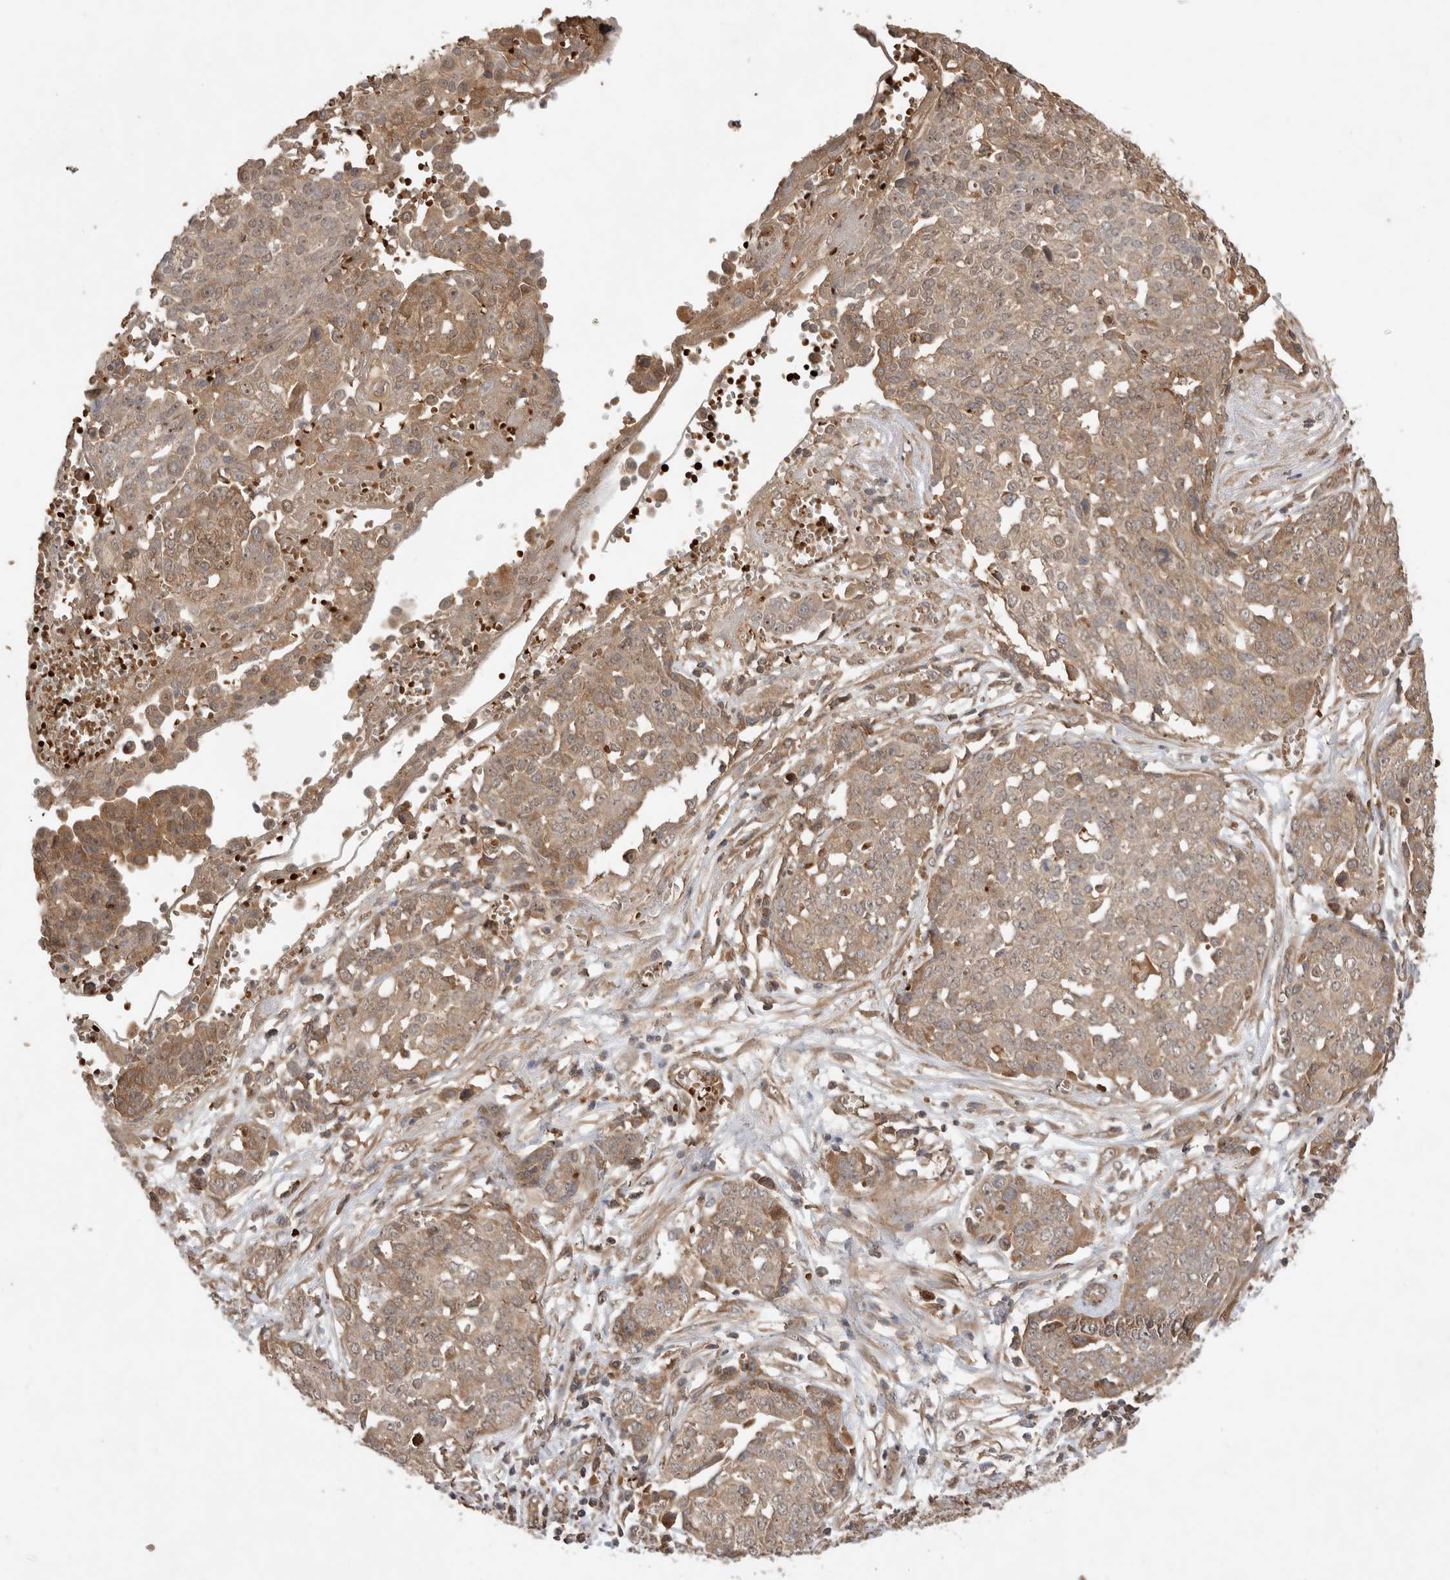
{"staining": {"intensity": "moderate", "quantity": "25%-75%", "location": "cytoplasmic/membranous"}, "tissue": "ovarian cancer", "cell_type": "Tumor cells", "image_type": "cancer", "snomed": [{"axis": "morphology", "description": "Cystadenocarcinoma, serous, NOS"}, {"axis": "topography", "description": "Soft tissue"}, {"axis": "topography", "description": "Ovary"}], "caption": "Moderate cytoplasmic/membranous protein positivity is seen in about 25%-75% of tumor cells in ovarian cancer (serous cystadenocarcinoma).", "gene": "FAM221A", "patient": {"sex": "female", "age": 57}}